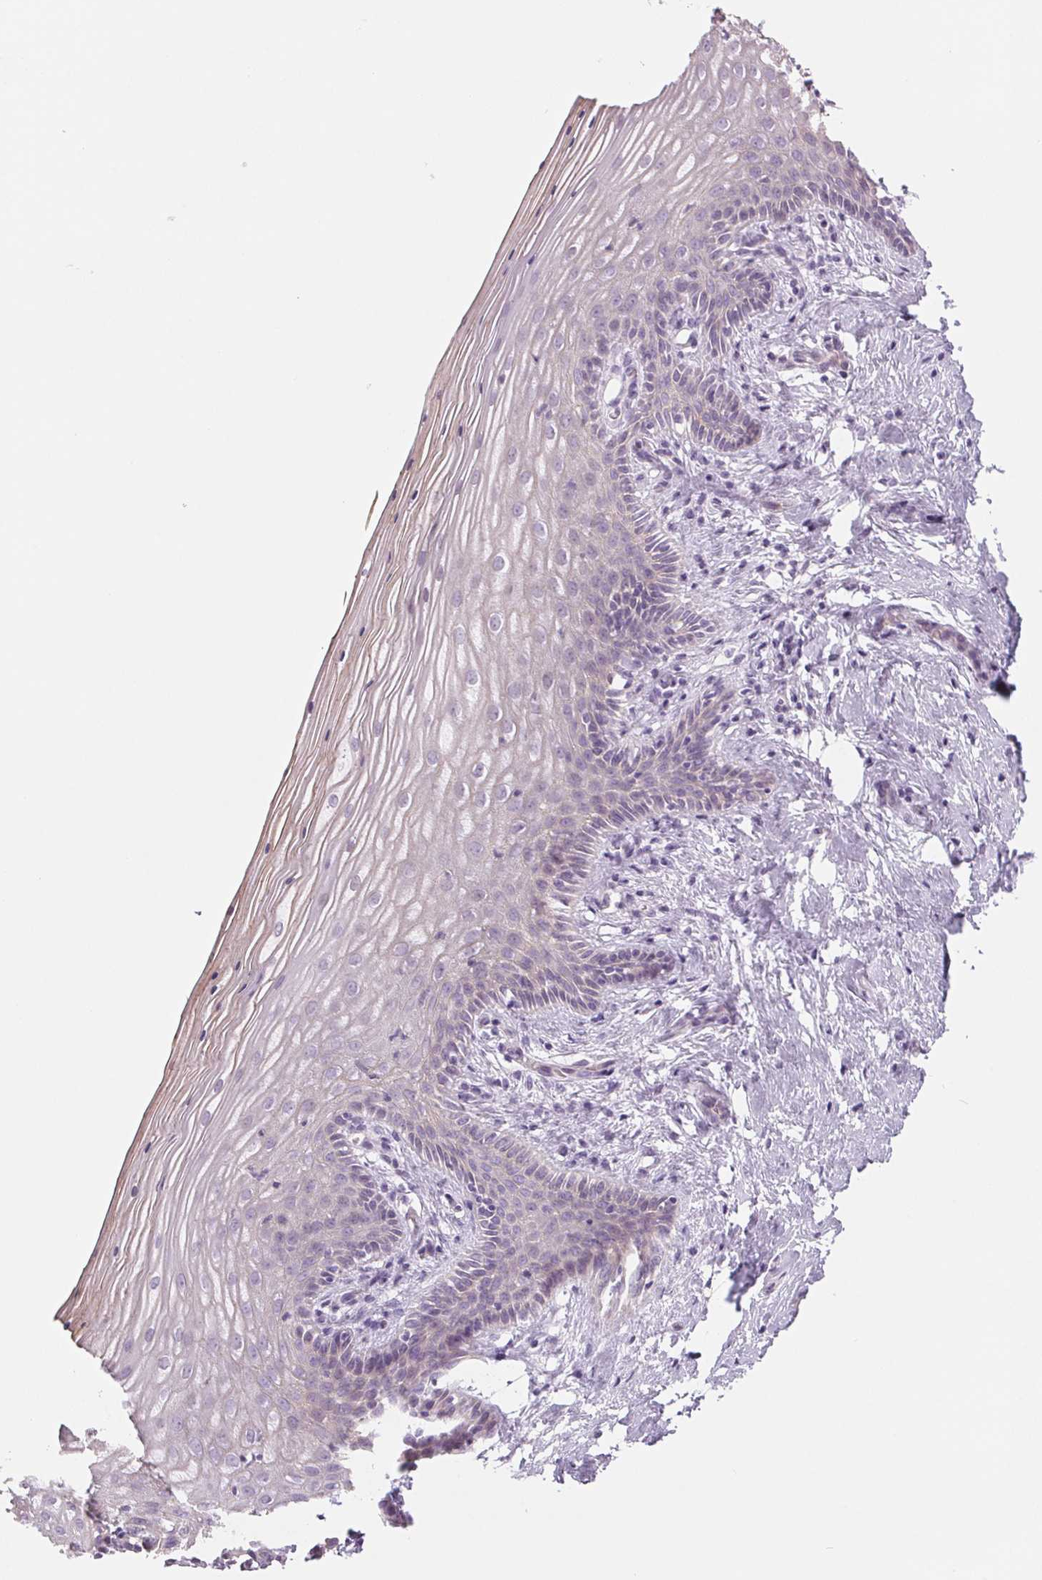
{"staining": {"intensity": "negative", "quantity": "none", "location": "none"}, "tissue": "vagina", "cell_type": "Squamous epithelial cells", "image_type": "normal", "snomed": [{"axis": "morphology", "description": "Normal tissue, NOS"}, {"axis": "topography", "description": "Vagina"}], "caption": "The micrograph exhibits no significant positivity in squamous epithelial cells of vagina.", "gene": "CCDC168", "patient": {"sex": "female", "age": 45}}